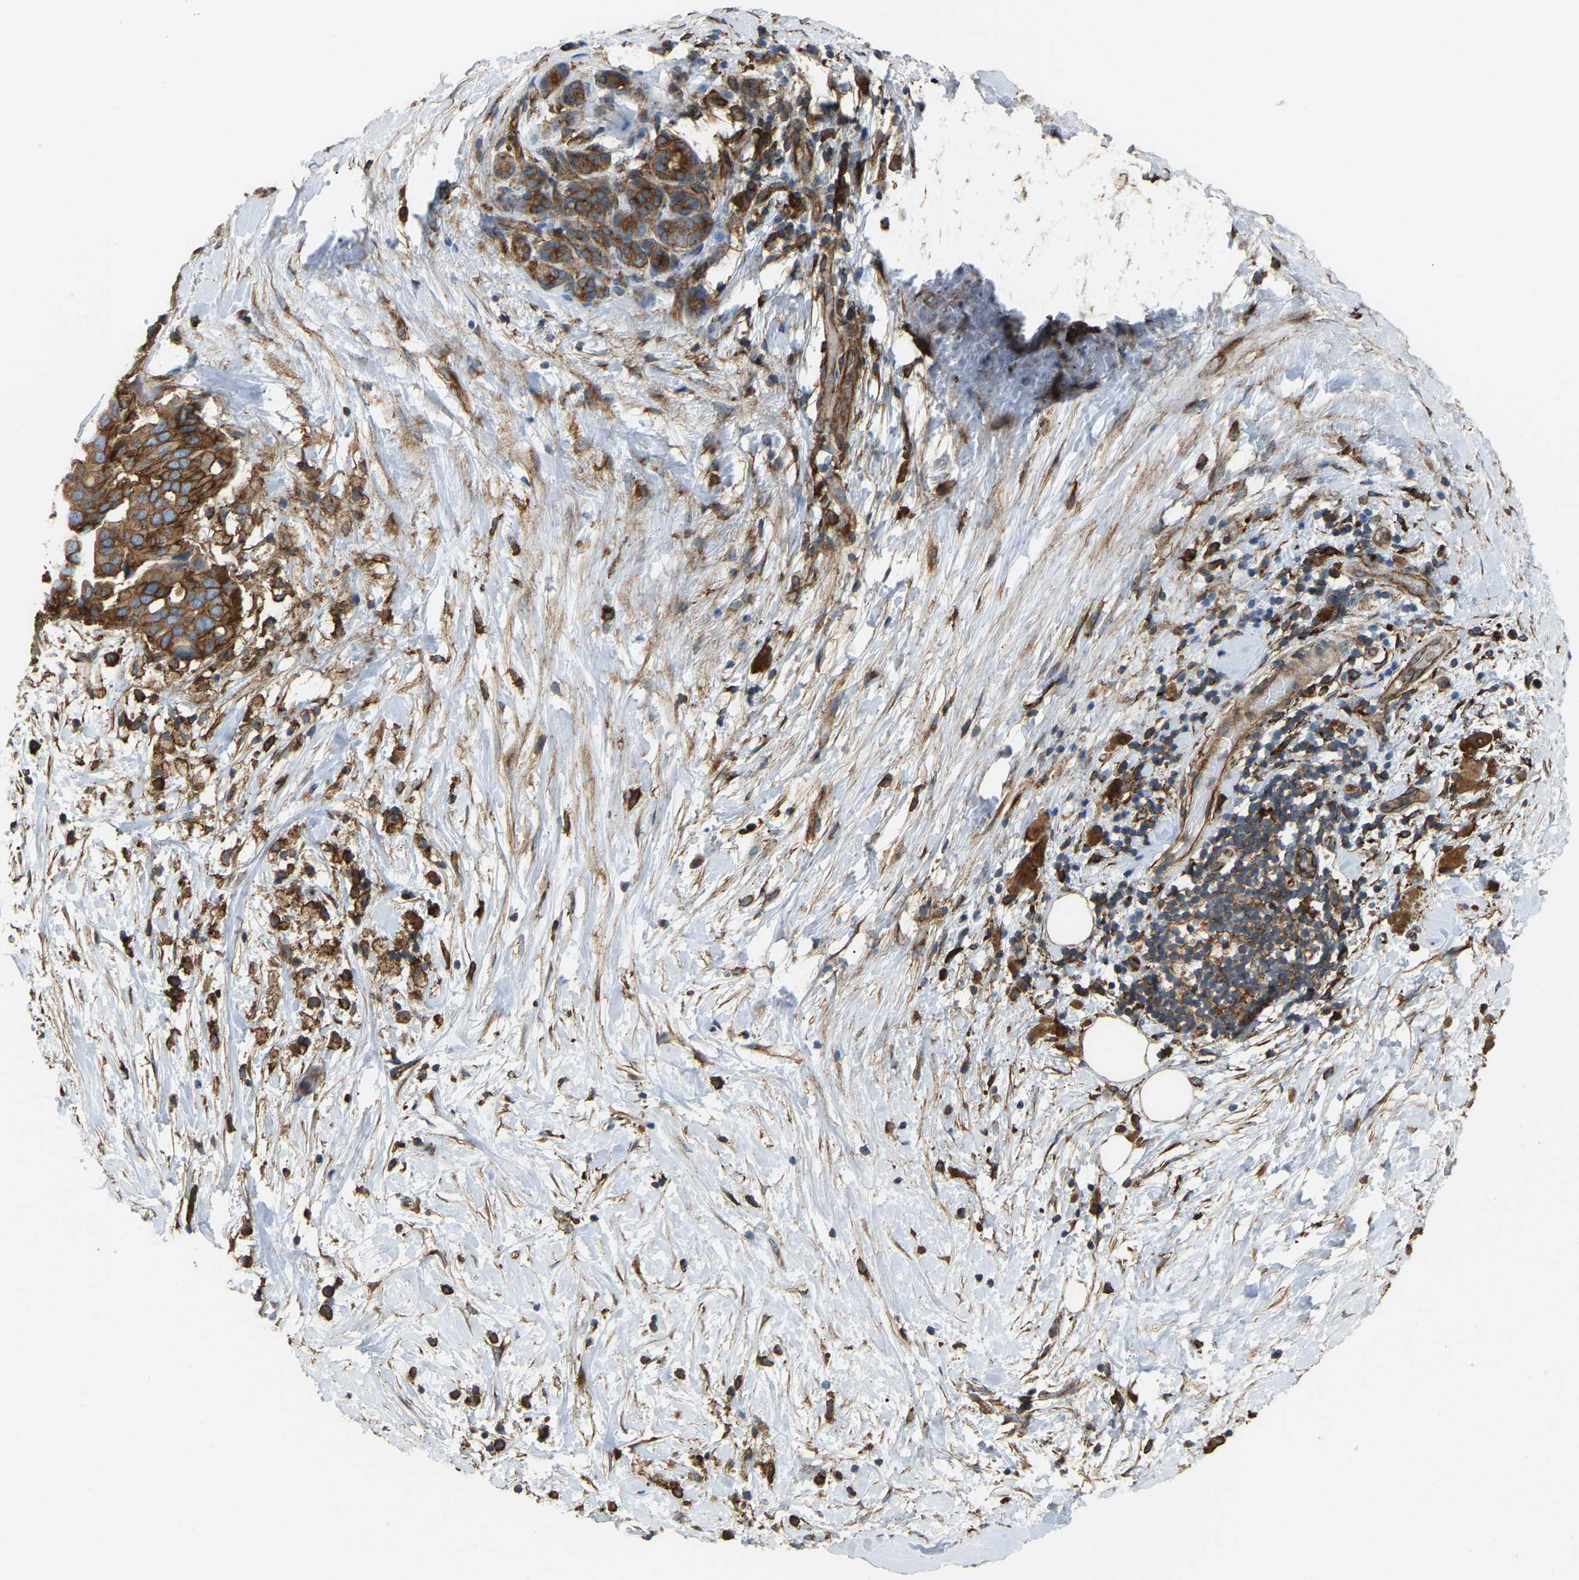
{"staining": {"intensity": "strong", "quantity": ">75%", "location": "cytoplasmic/membranous"}, "tissue": "pancreatic cancer", "cell_type": "Tumor cells", "image_type": "cancer", "snomed": [{"axis": "morphology", "description": "Adenocarcinoma, NOS"}, {"axis": "topography", "description": "Pancreas"}], "caption": "This histopathology image demonstrates pancreatic cancer stained with IHC to label a protein in brown. The cytoplasmic/membranous of tumor cells show strong positivity for the protein. Nuclei are counter-stained blue.", "gene": "PICALM", "patient": {"sex": "male", "age": 55}}